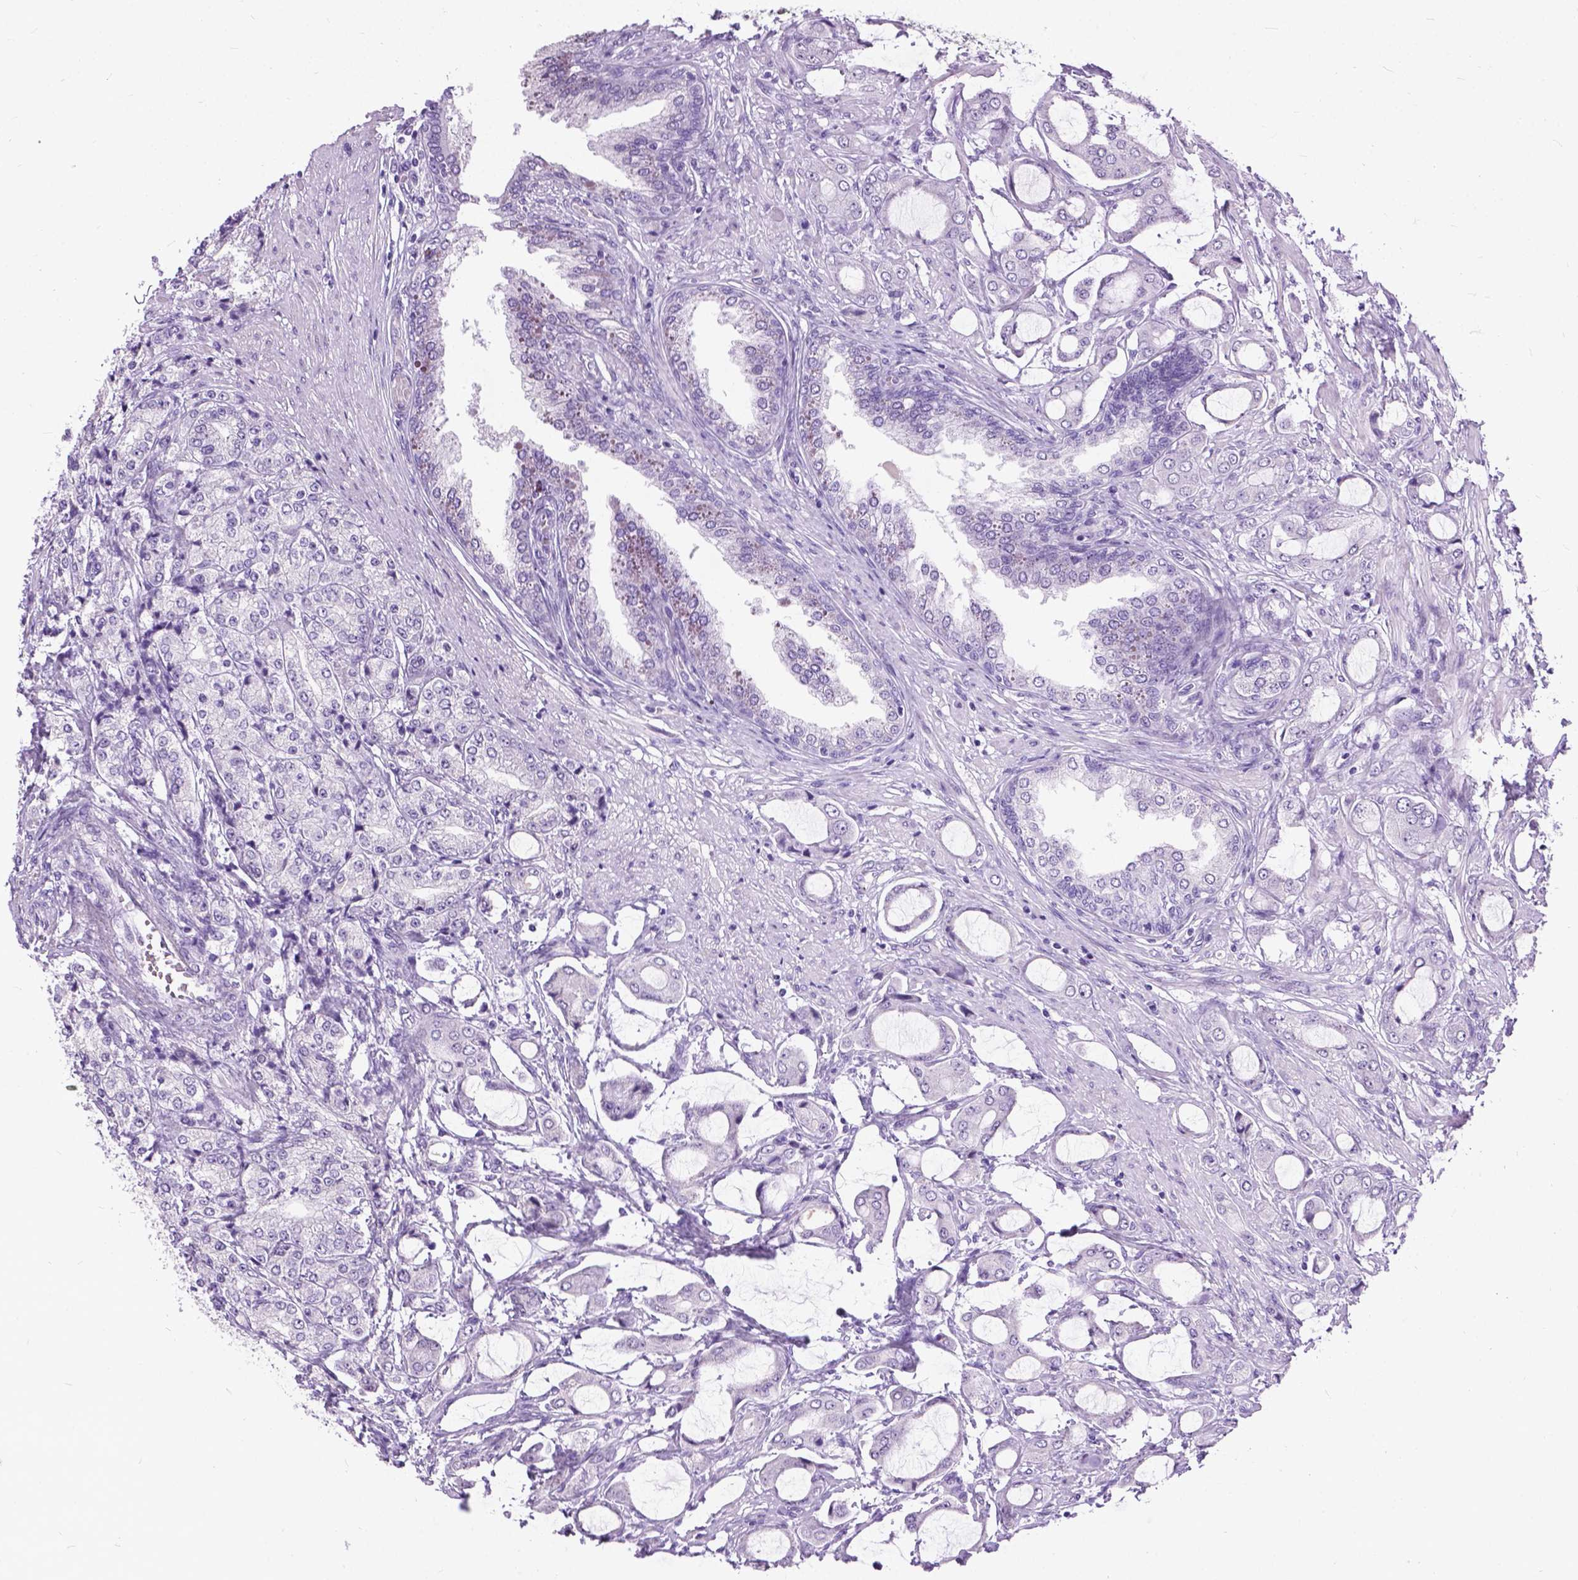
{"staining": {"intensity": "negative", "quantity": "none", "location": "none"}, "tissue": "prostate cancer", "cell_type": "Tumor cells", "image_type": "cancer", "snomed": [{"axis": "morphology", "description": "Adenocarcinoma, NOS"}, {"axis": "topography", "description": "Prostate"}], "caption": "Prostate cancer was stained to show a protein in brown. There is no significant expression in tumor cells. The staining is performed using DAB brown chromogen with nuclei counter-stained in using hematoxylin.", "gene": "PROB1", "patient": {"sex": "male", "age": 63}}